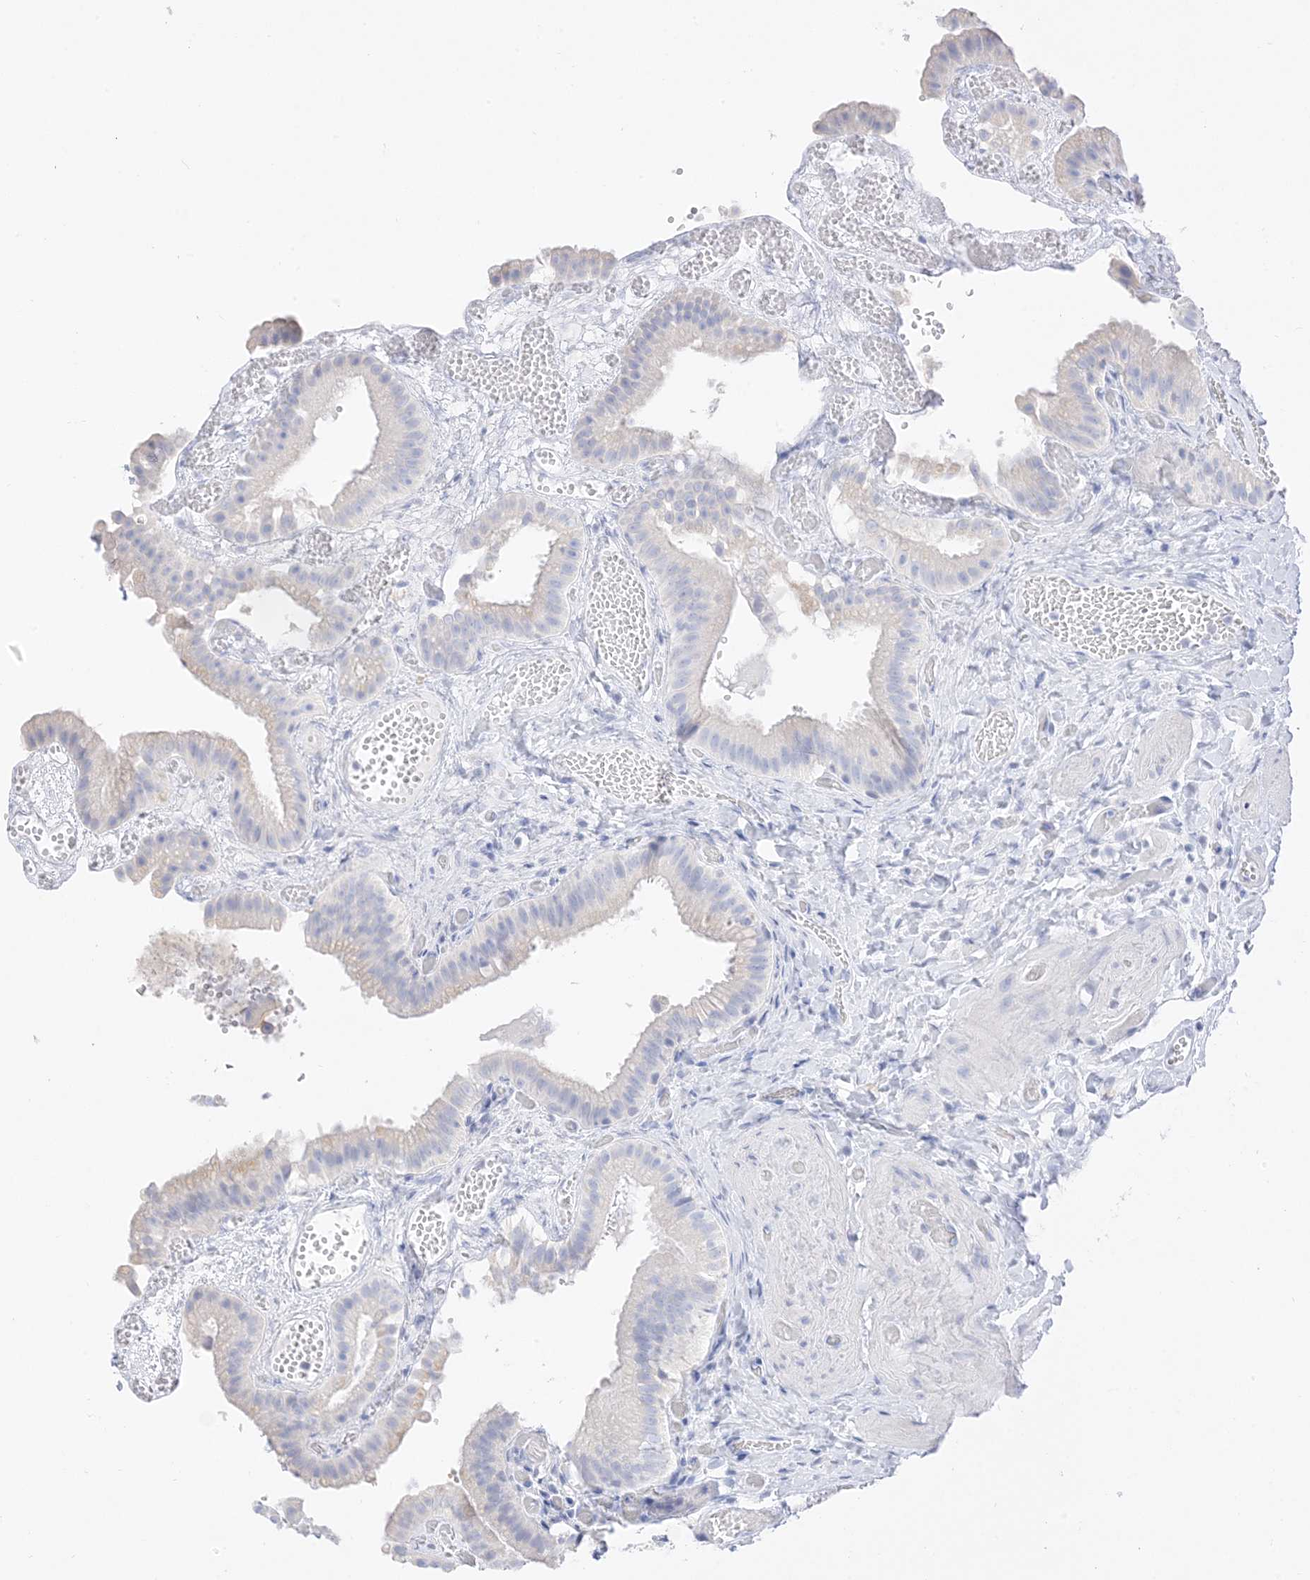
{"staining": {"intensity": "negative", "quantity": "none", "location": "none"}, "tissue": "gallbladder", "cell_type": "Glandular cells", "image_type": "normal", "snomed": [{"axis": "morphology", "description": "Normal tissue, NOS"}, {"axis": "topography", "description": "Gallbladder"}], "caption": "Gallbladder was stained to show a protein in brown. There is no significant staining in glandular cells. (Stains: DAB immunohistochemistry with hematoxylin counter stain, Microscopy: brightfield microscopy at high magnification).", "gene": "MUC17", "patient": {"sex": "female", "age": 64}}